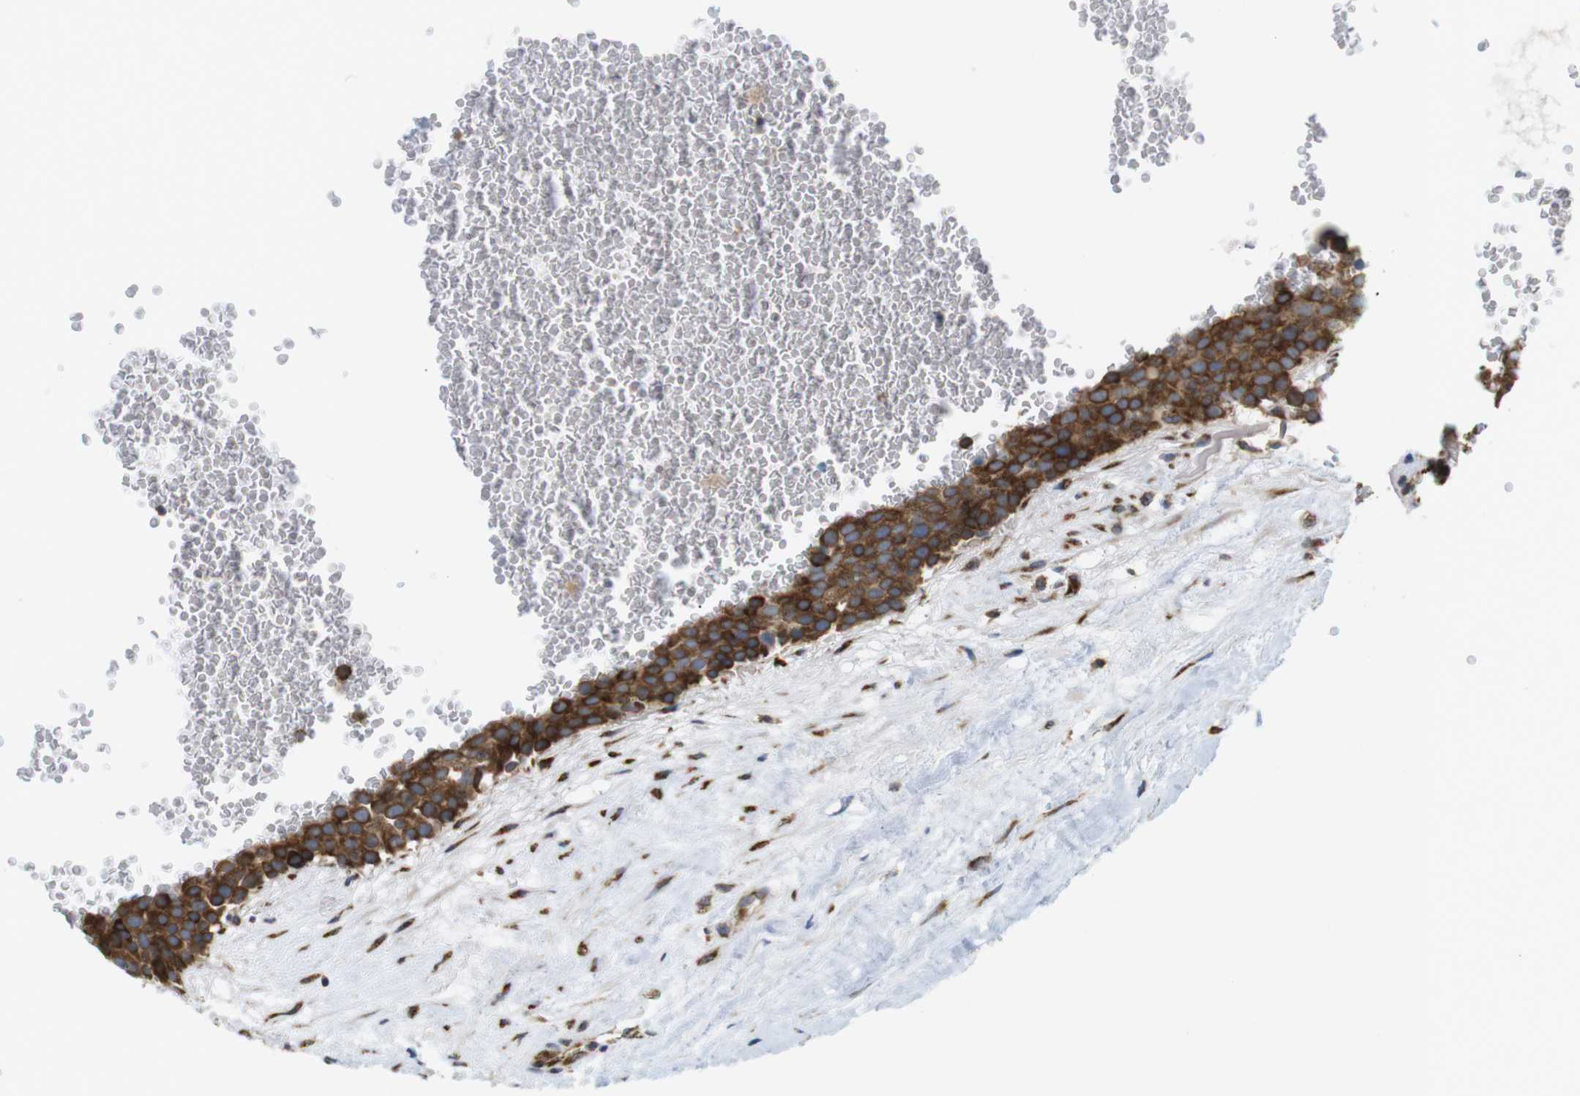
{"staining": {"intensity": "strong", "quantity": ">75%", "location": "cytoplasmic/membranous"}, "tissue": "testis cancer", "cell_type": "Tumor cells", "image_type": "cancer", "snomed": [{"axis": "morphology", "description": "Seminoma, NOS"}, {"axis": "topography", "description": "Testis"}], "caption": "This image shows immunohistochemistry (IHC) staining of human seminoma (testis), with high strong cytoplasmic/membranous staining in approximately >75% of tumor cells.", "gene": "PCNX2", "patient": {"sex": "male", "age": 71}}